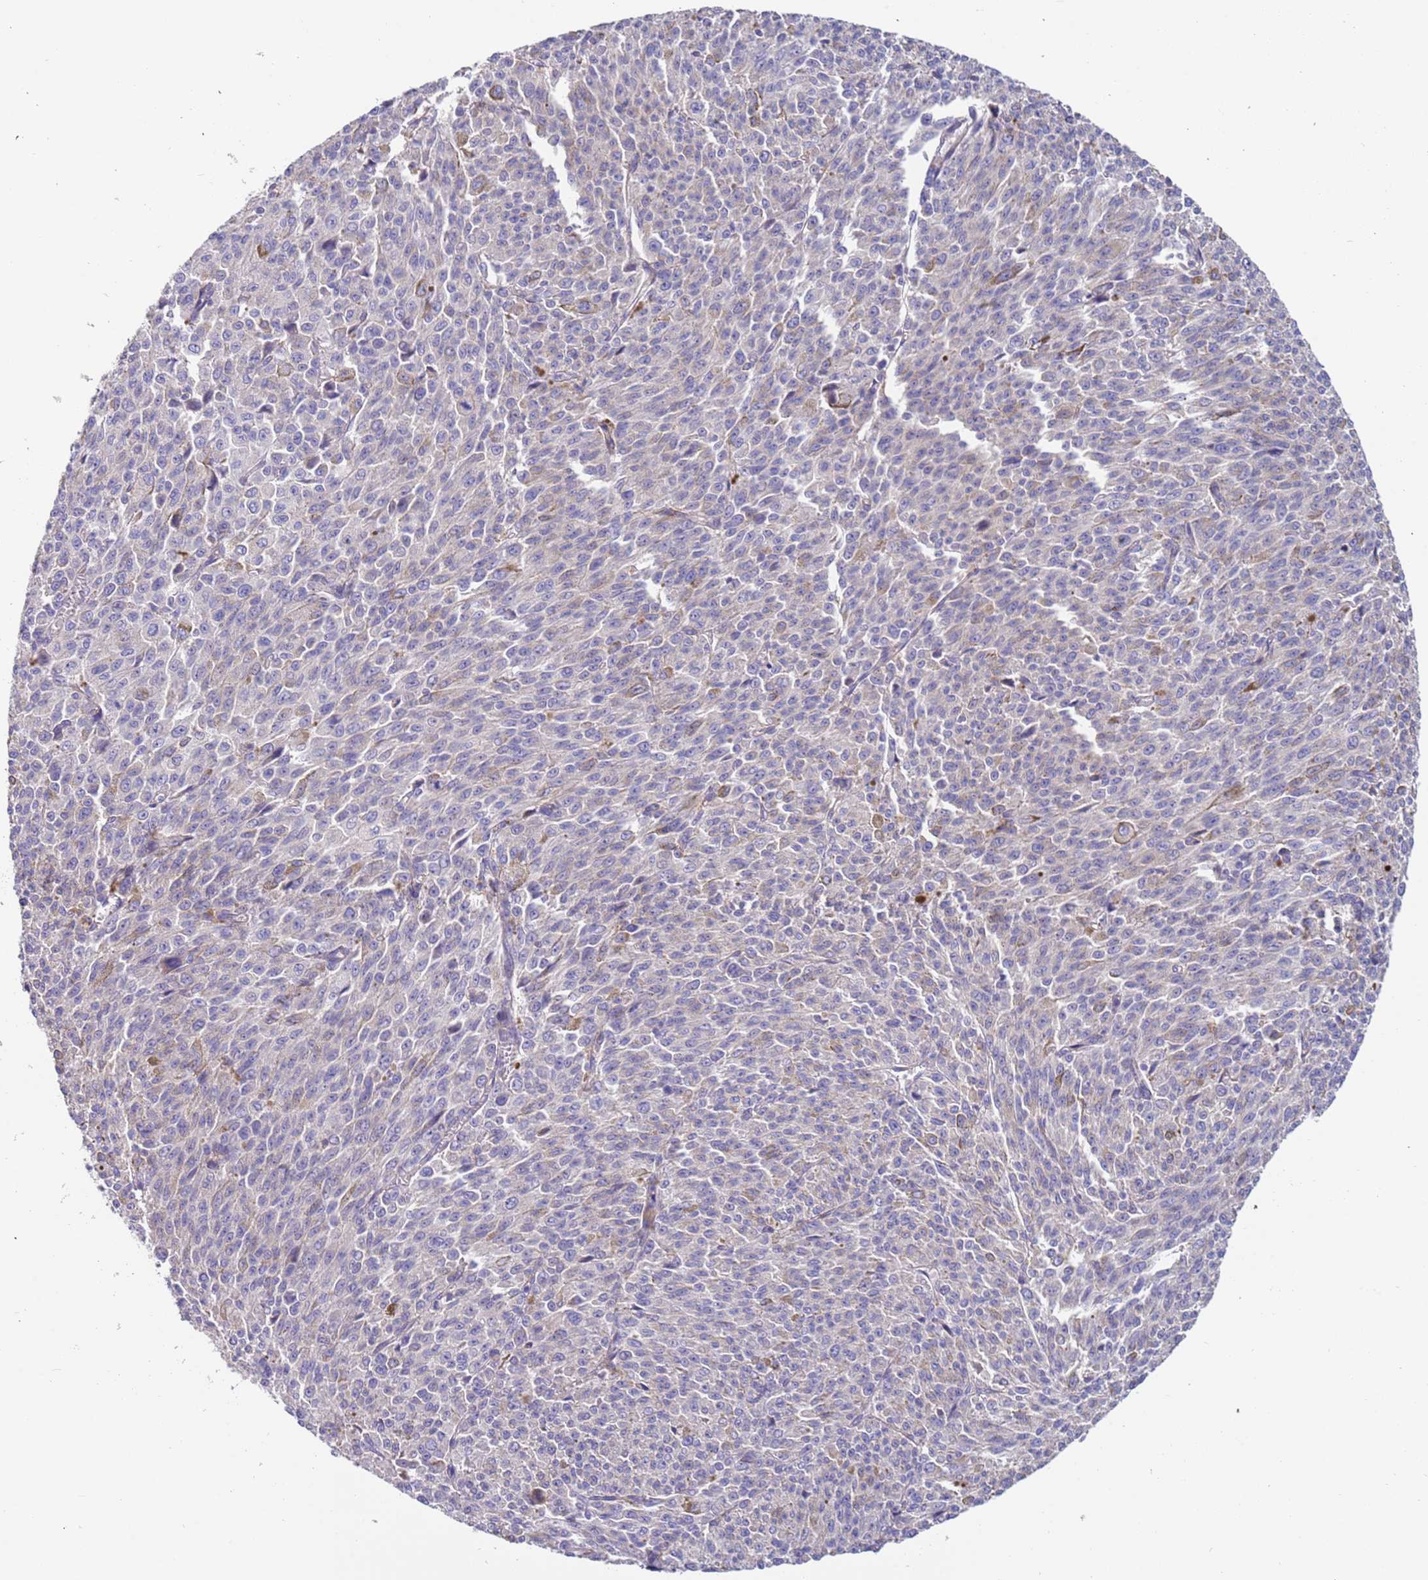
{"staining": {"intensity": "negative", "quantity": "none", "location": "none"}, "tissue": "melanoma", "cell_type": "Tumor cells", "image_type": "cancer", "snomed": [{"axis": "morphology", "description": "Malignant melanoma, NOS"}, {"axis": "topography", "description": "Skin"}], "caption": "Protein analysis of melanoma demonstrates no significant expression in tumor cells.", "gene": "LAMB4", "patient": {"sex": "female", "age": 52}}